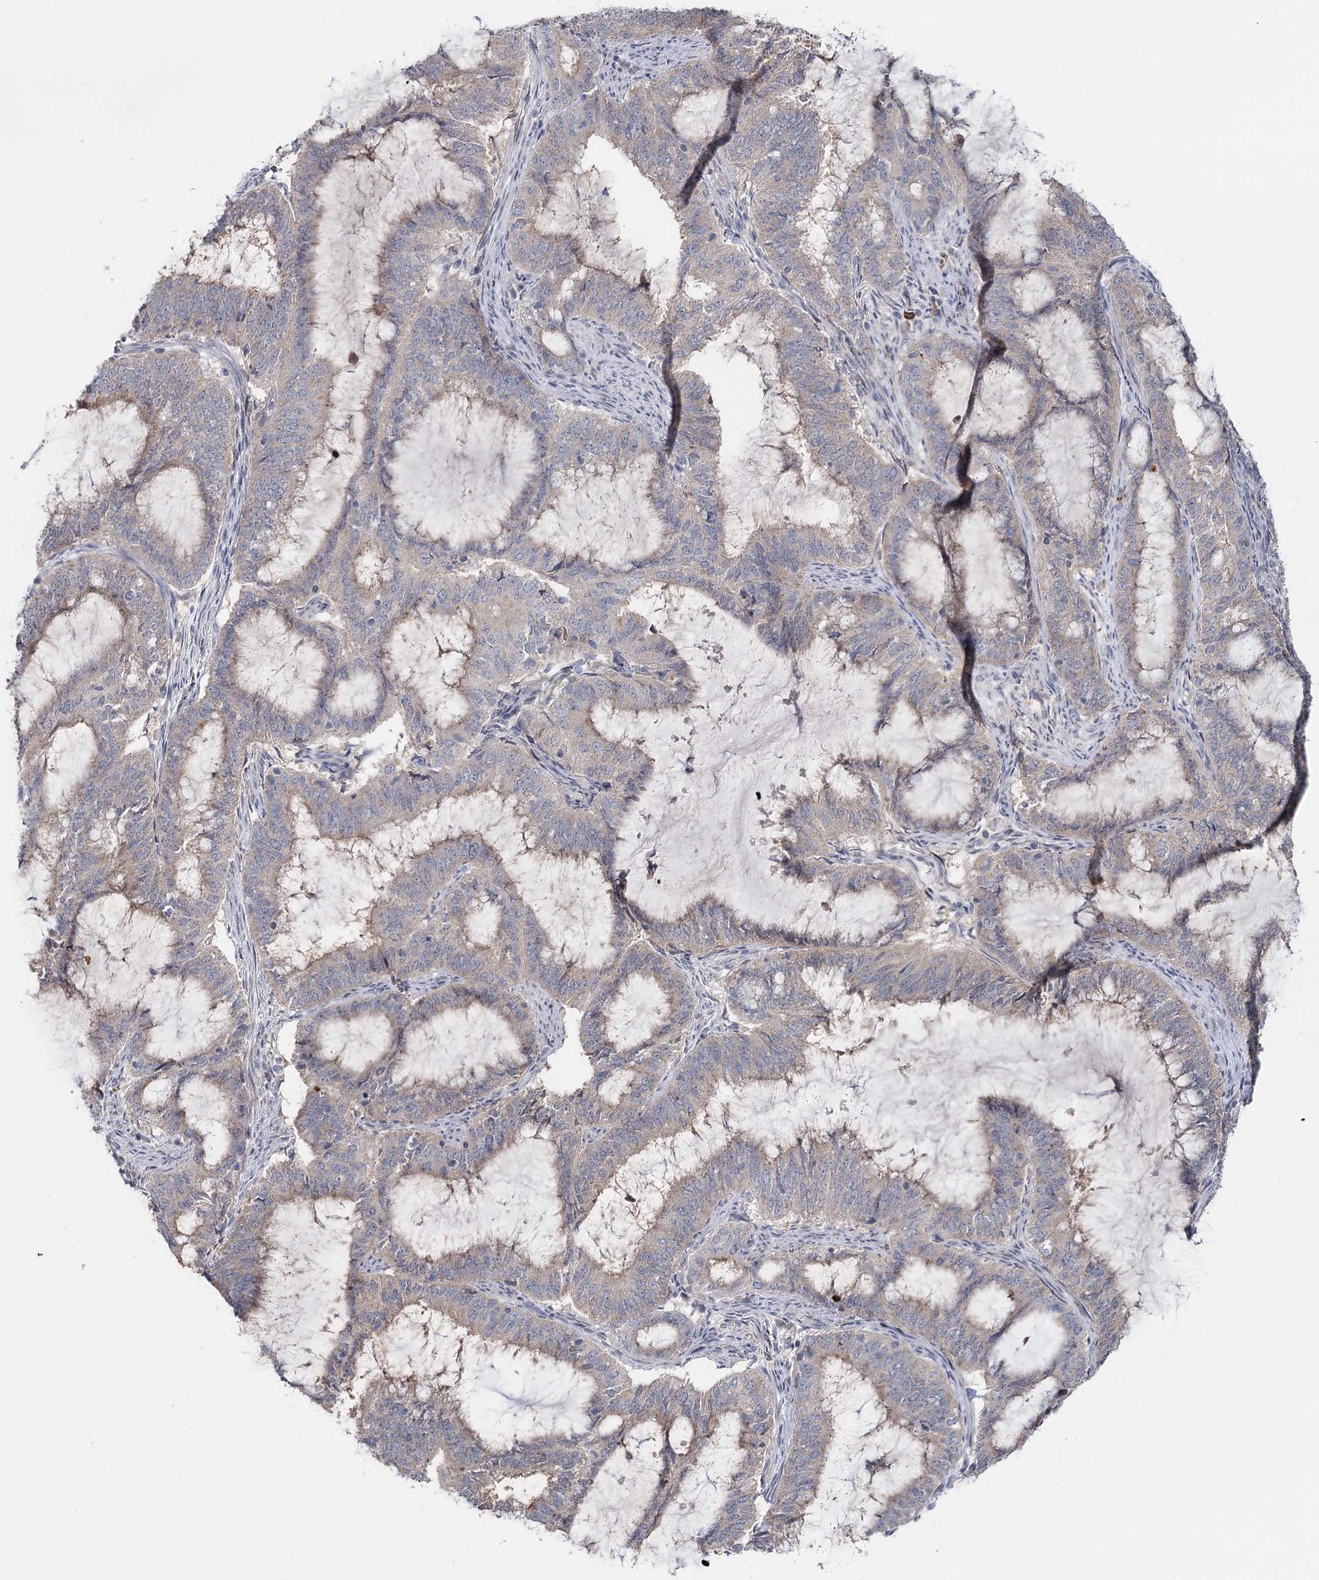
{"staining": {"intensity": "weak", "quantity": "<25%", "location": "cytoplasmic/membranous"}, "tissue": "endometrial cancer", "cell_type": "Tumor cells", "image_type": "cancer", "snomed": [{"axis": "morphology", "description": "Adenocarcinoma, NOS"}, {"axis": "topography", "description": "Endometrium"}], "caption": "This is an IHC histopathology image of endometrial adenocarcinoma. There is no positivity in tumor cells.", "gene": "PTGR1", "patient": {"sex": "female", "age": 51}}